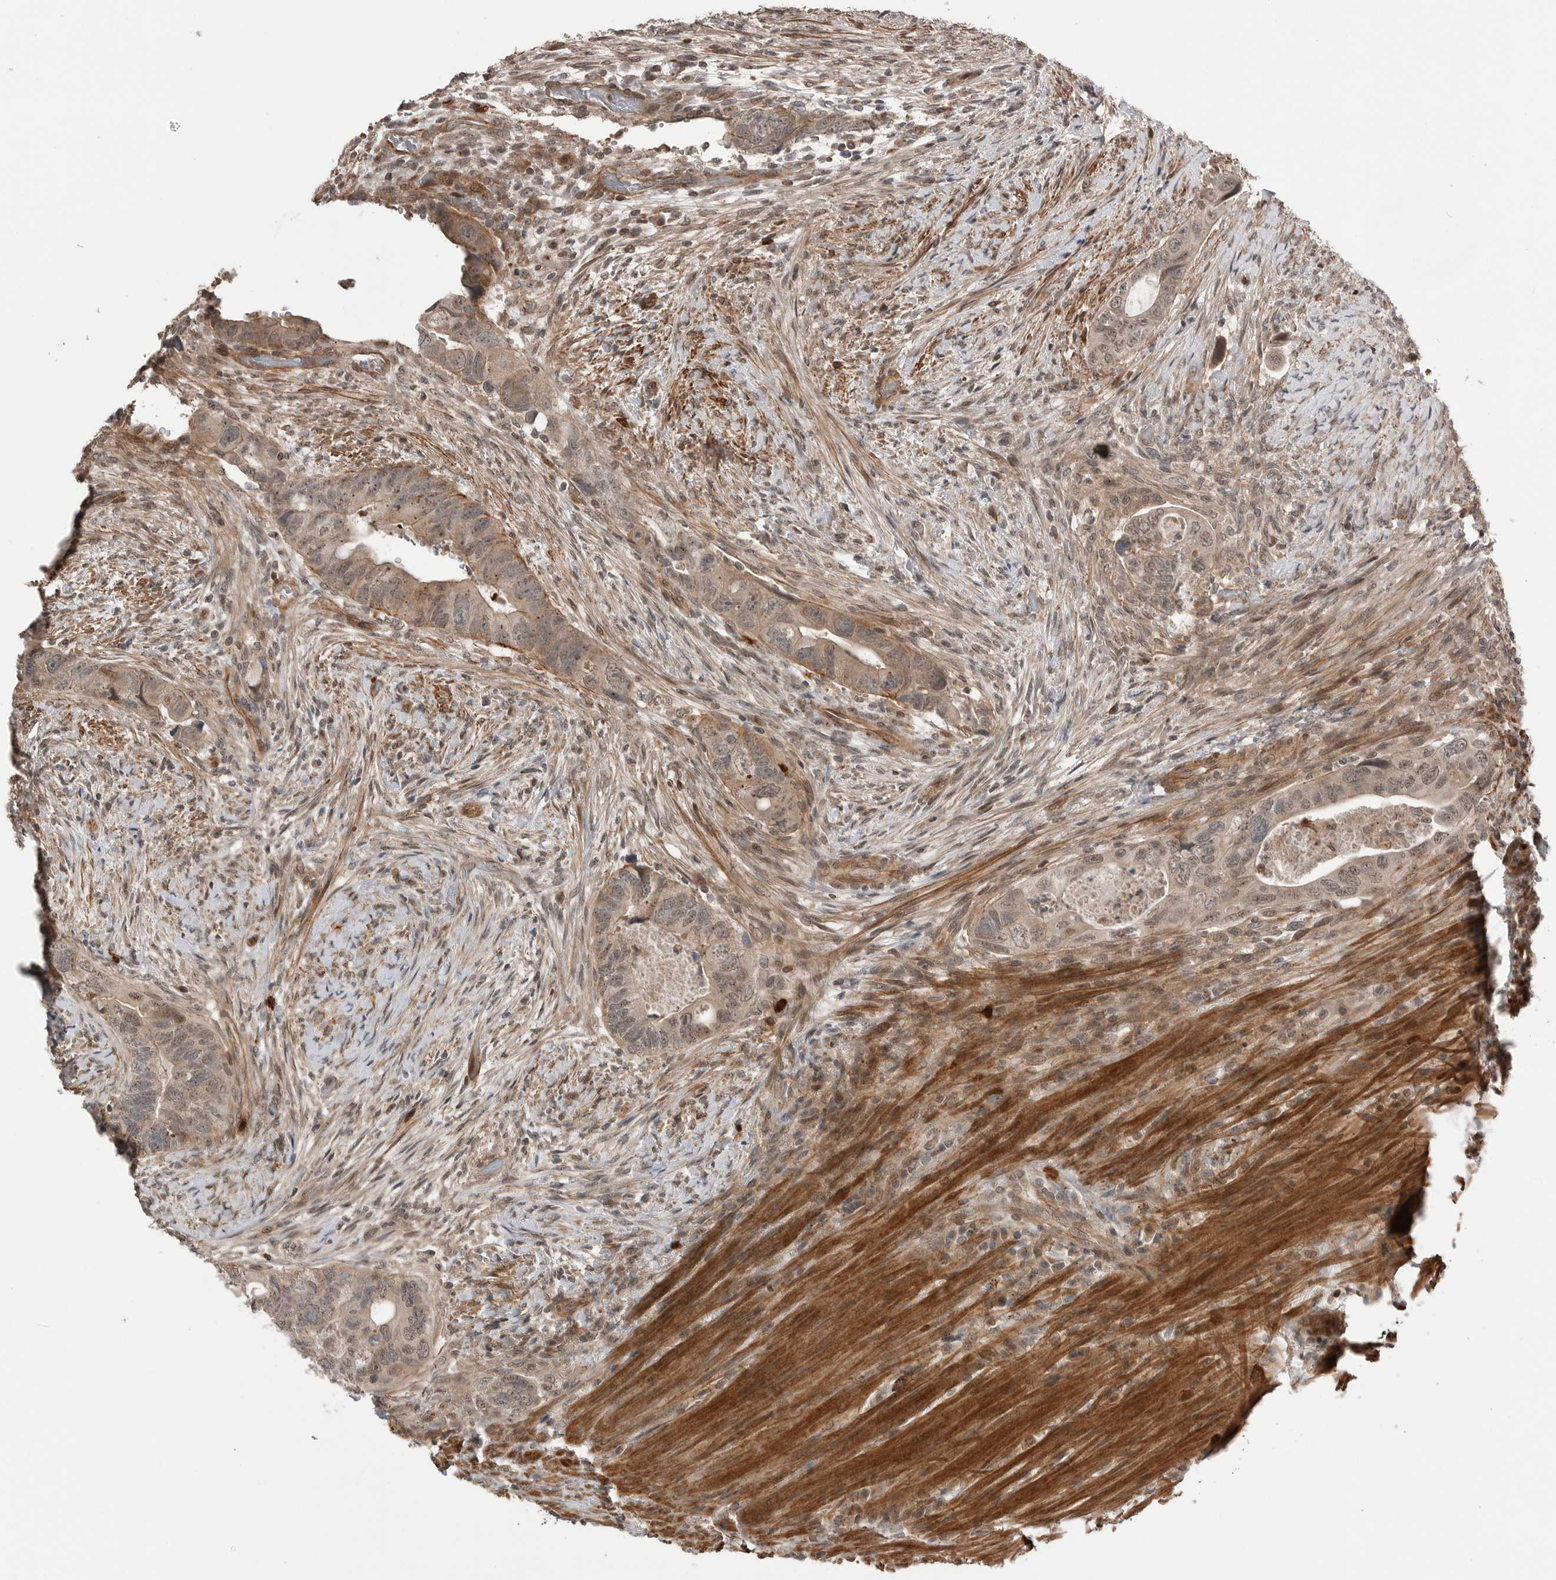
{"staining": {"intensity": "weak", "quantity": ">75%", "location": "cytoplasmic/membranous"}, "tissue": "colorectal cancer", "cell_type": "Tumor cells", "image_type": "cancer", "snomed": [{"axis": "morphology", "description": "Adenocarcinoma, NOS"}, {"axis": "topography", "description": "Rectum"}], "caption": "Colorectal cancer stained with a protein marker shows weak staining in tumor cells.", "gene": "PEAK1", "patient": {"sex": "male", "age": 63}}